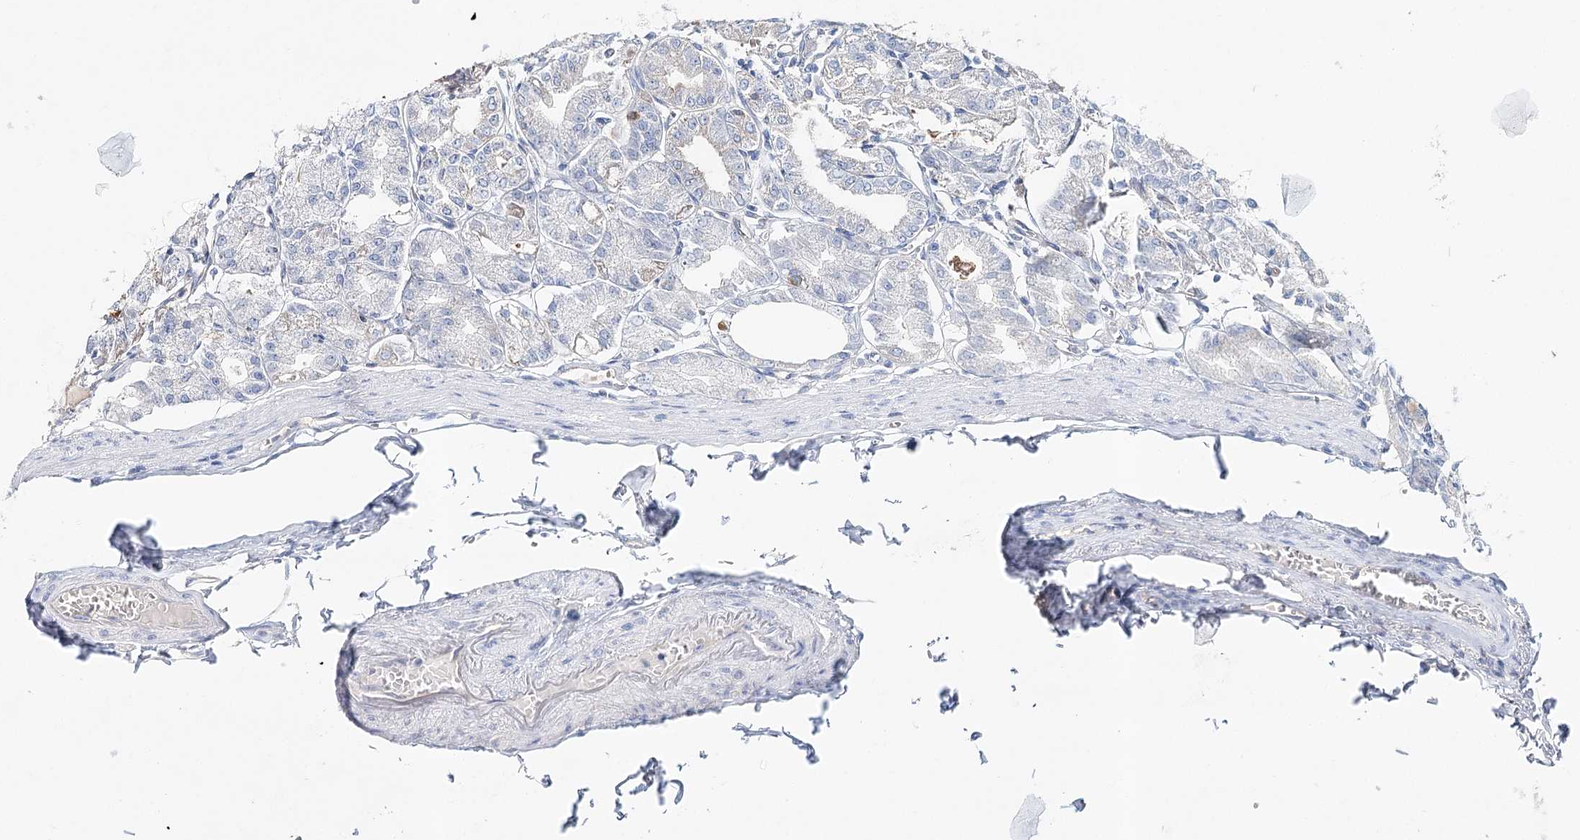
{"staining": {"intensity": "moderate", "quantity": "25%-75%", "location": "cytoplasmic/membranous"}, "tissue": "stomach", "cell_type": "Glandular cells", "image_type": "normal", "snomed": [{"axis": "morphology", "description": "Normal tissue, NOS"}, {"axis": "topography", "description": "Stomach, lower"}], "caption": "Glandular cells display medium levels of moderate cytoplasmic/membranous expression in approximately 25%-75% of cells in normal stomach.", "gene": "ABRAXAS2", "patient": {"sex": "male", "age": 71}}